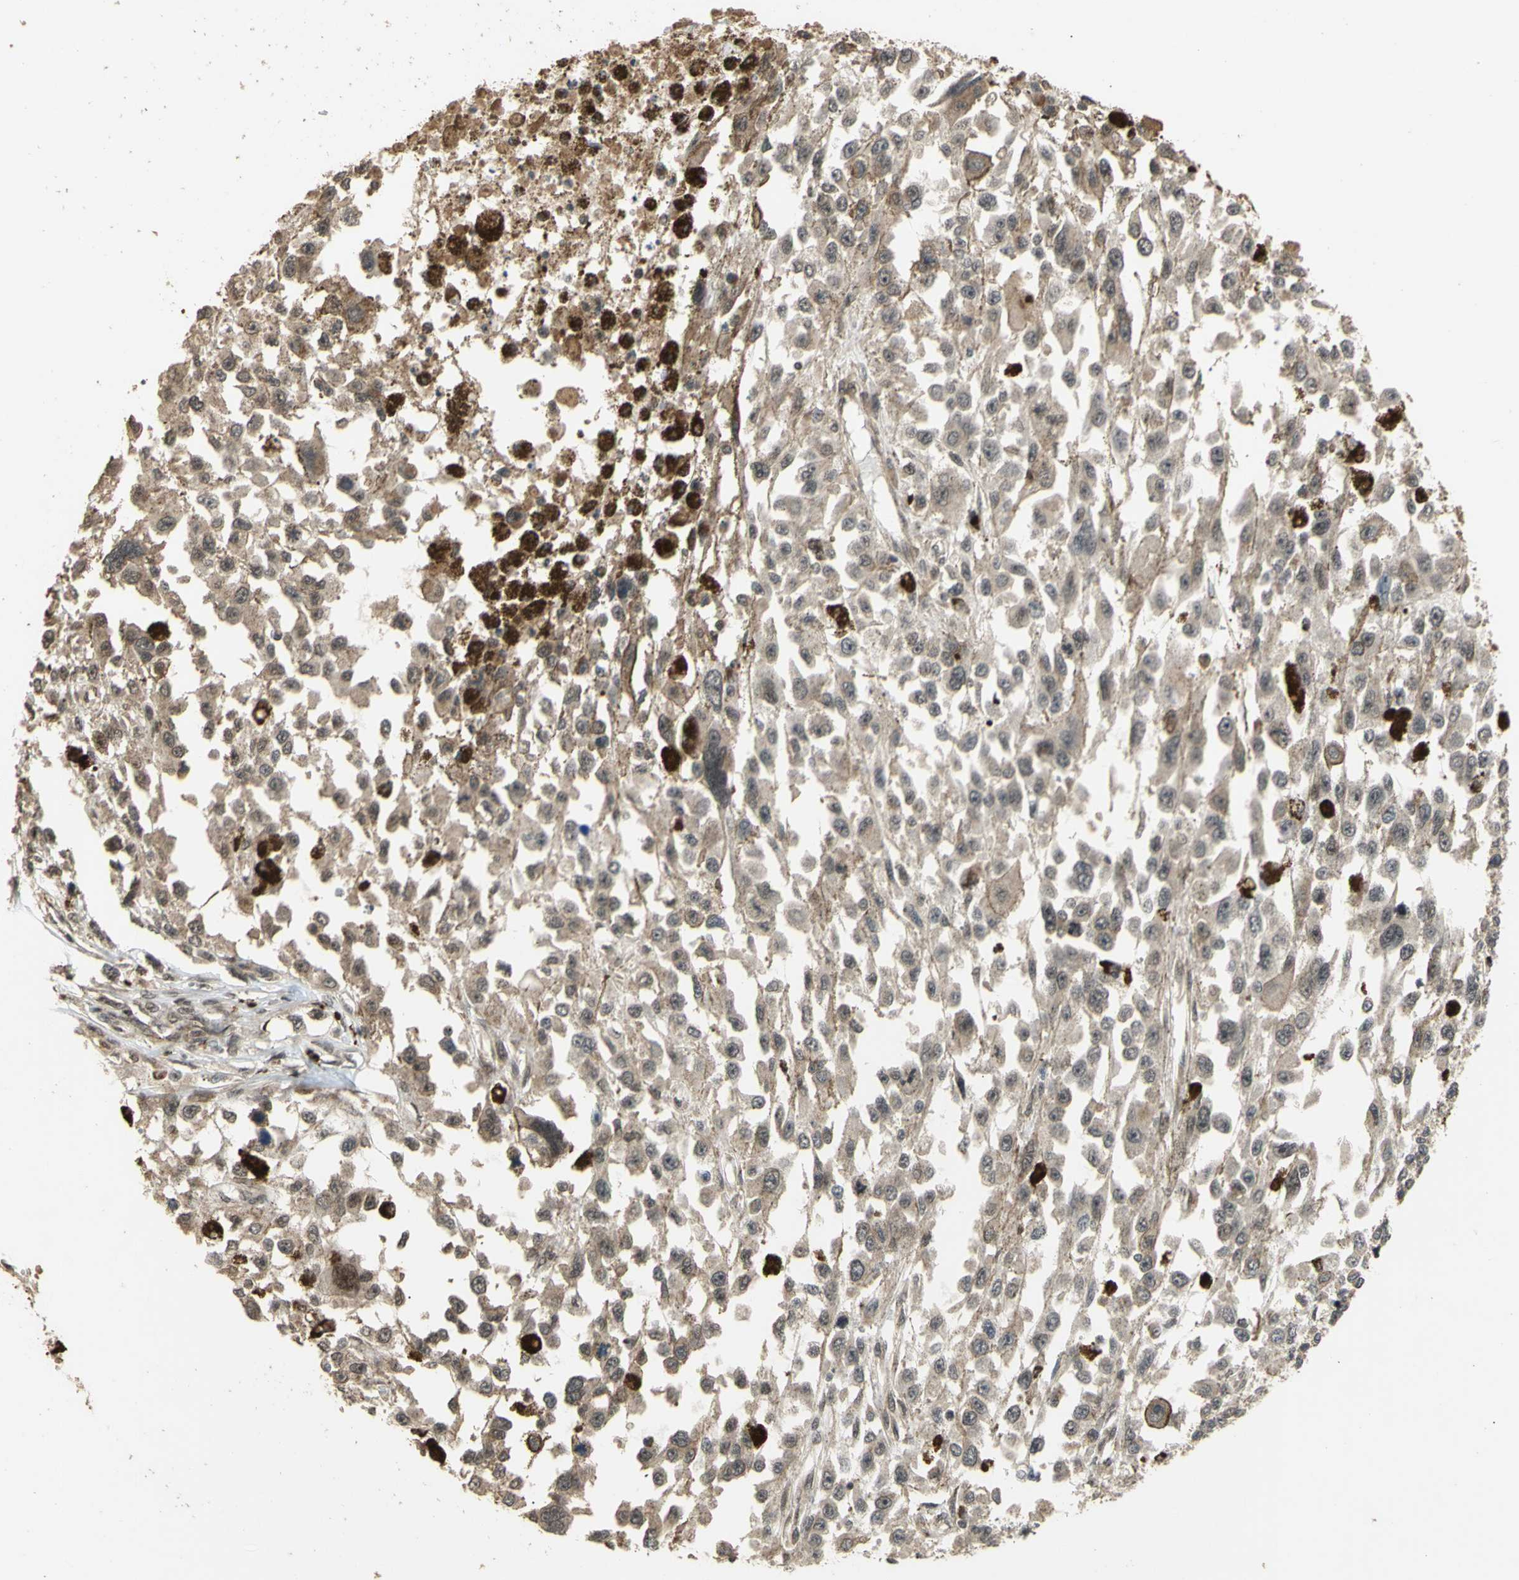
{"staining": {"intensity": "weak", "quantity": ">75%", "location": "cytoplasmic/membranous"}, "tissue": "melanoma", "cell_type": "Tumor cells", "image_type": "cancer", "snomed": [{"axis": "morphology", "description": "Malignant melanoma, Metastatic site"}, {"axis": "topography", "description": "Lymph node"}], "caption": "Tumor cells show low levels of weak cytoplasmic/membranous staining in approximately >75% of cells in human malignant melanoma (metastatic site). Using DAB (3,3'-diaminobenzidine) (brown) and hematoxylin (blue) stains, captured at high magnification using brightfield microscopy.", "gene": "GTF2E2", "patient": {"sex": "male", "age": 59}}